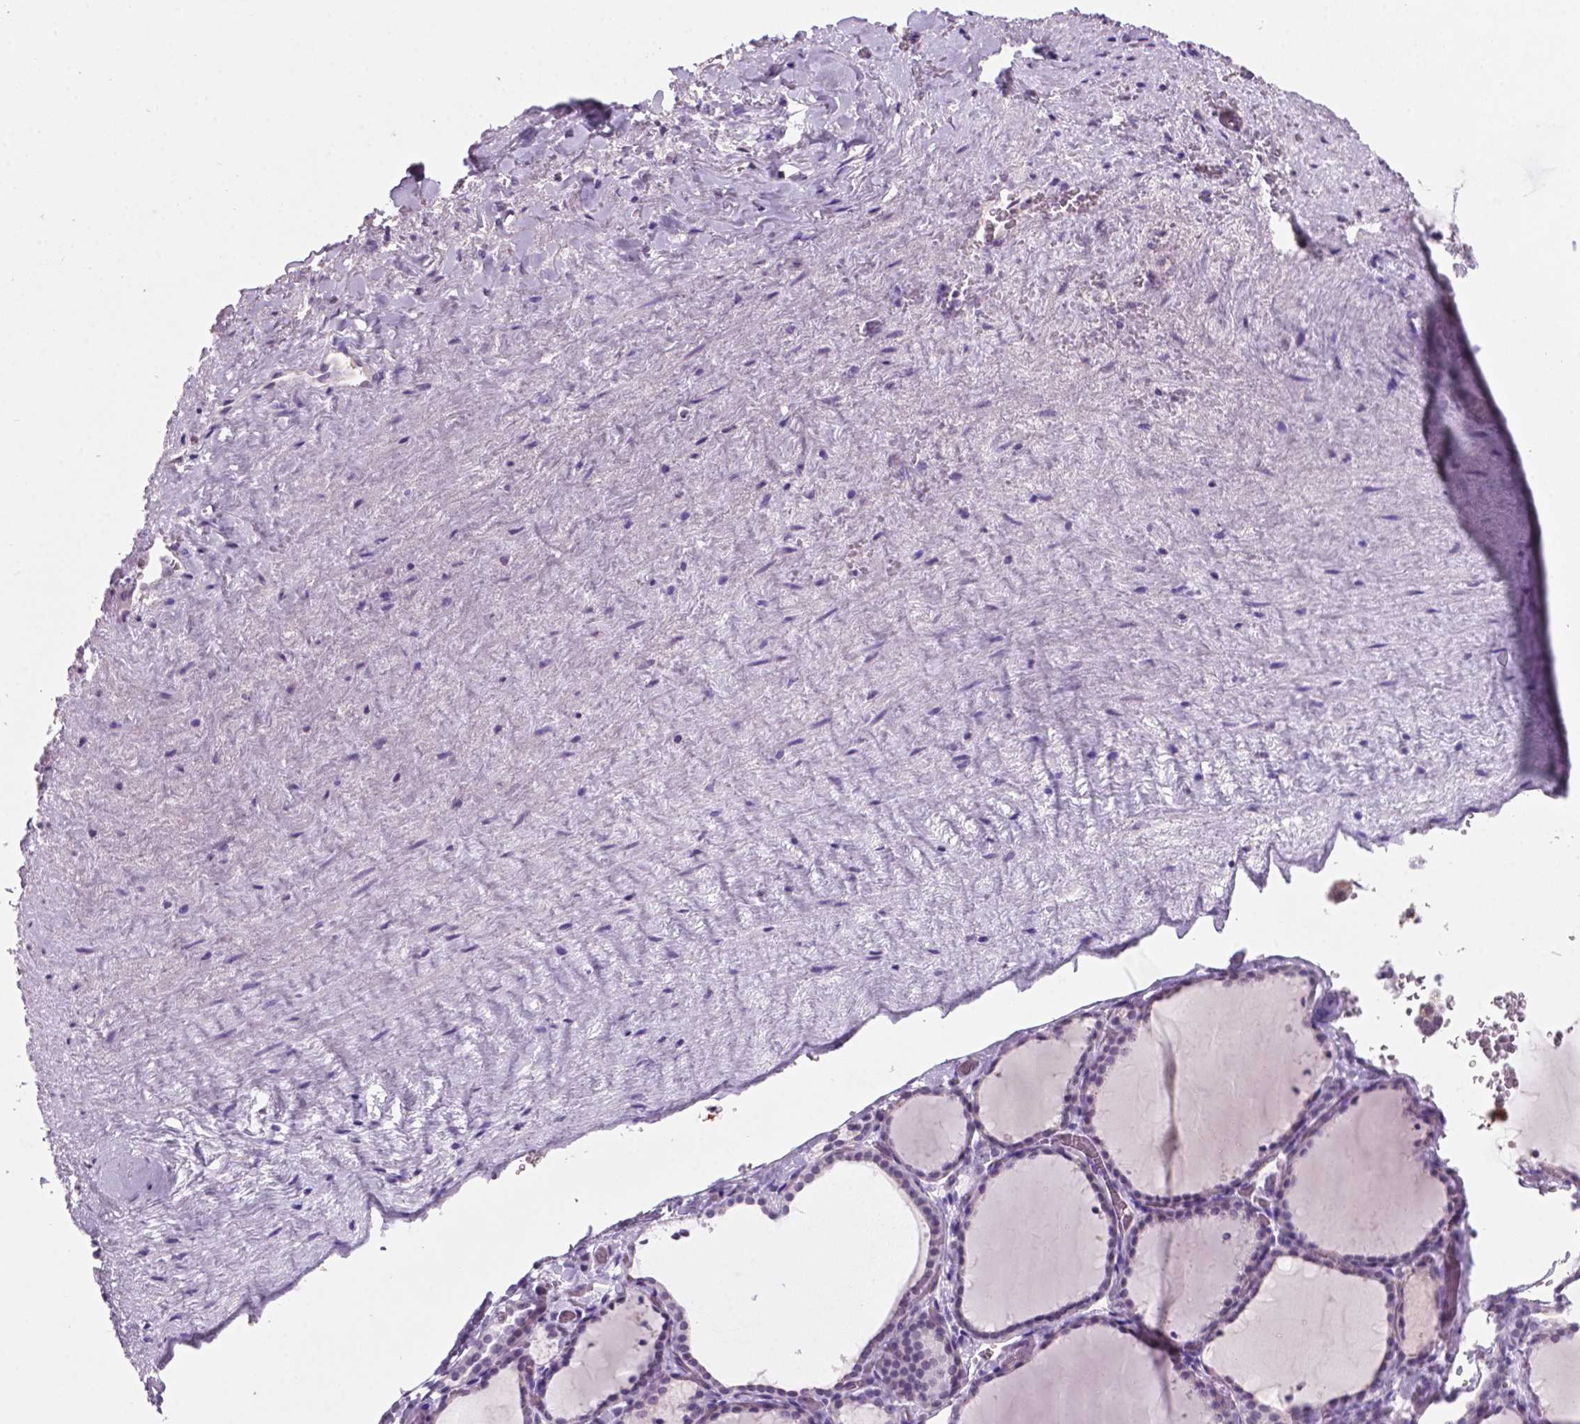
{"staining": {"intensity": "negative", "quantity": "none", "location": "none"}, "tissue": "thyroid gland", "cell_type": "Glandular cells", "image_type": "normal", "snomed": [{"axis": "morphology", "description": "Normal tissue, NOS"}, {"axis": "topography", "description": "Thyroid gland"}], "caption": "Glandular cells are negative for brown protein staining in normal thyroid gland. Brightfield microscopy of IHC stained with DAB (3,3'-diaminobenzidine) (brown) and hematoxylin (blue), captured at high magnification.", "gene": "C18orf21", "patient": {"sex": "female", "age": 22}}